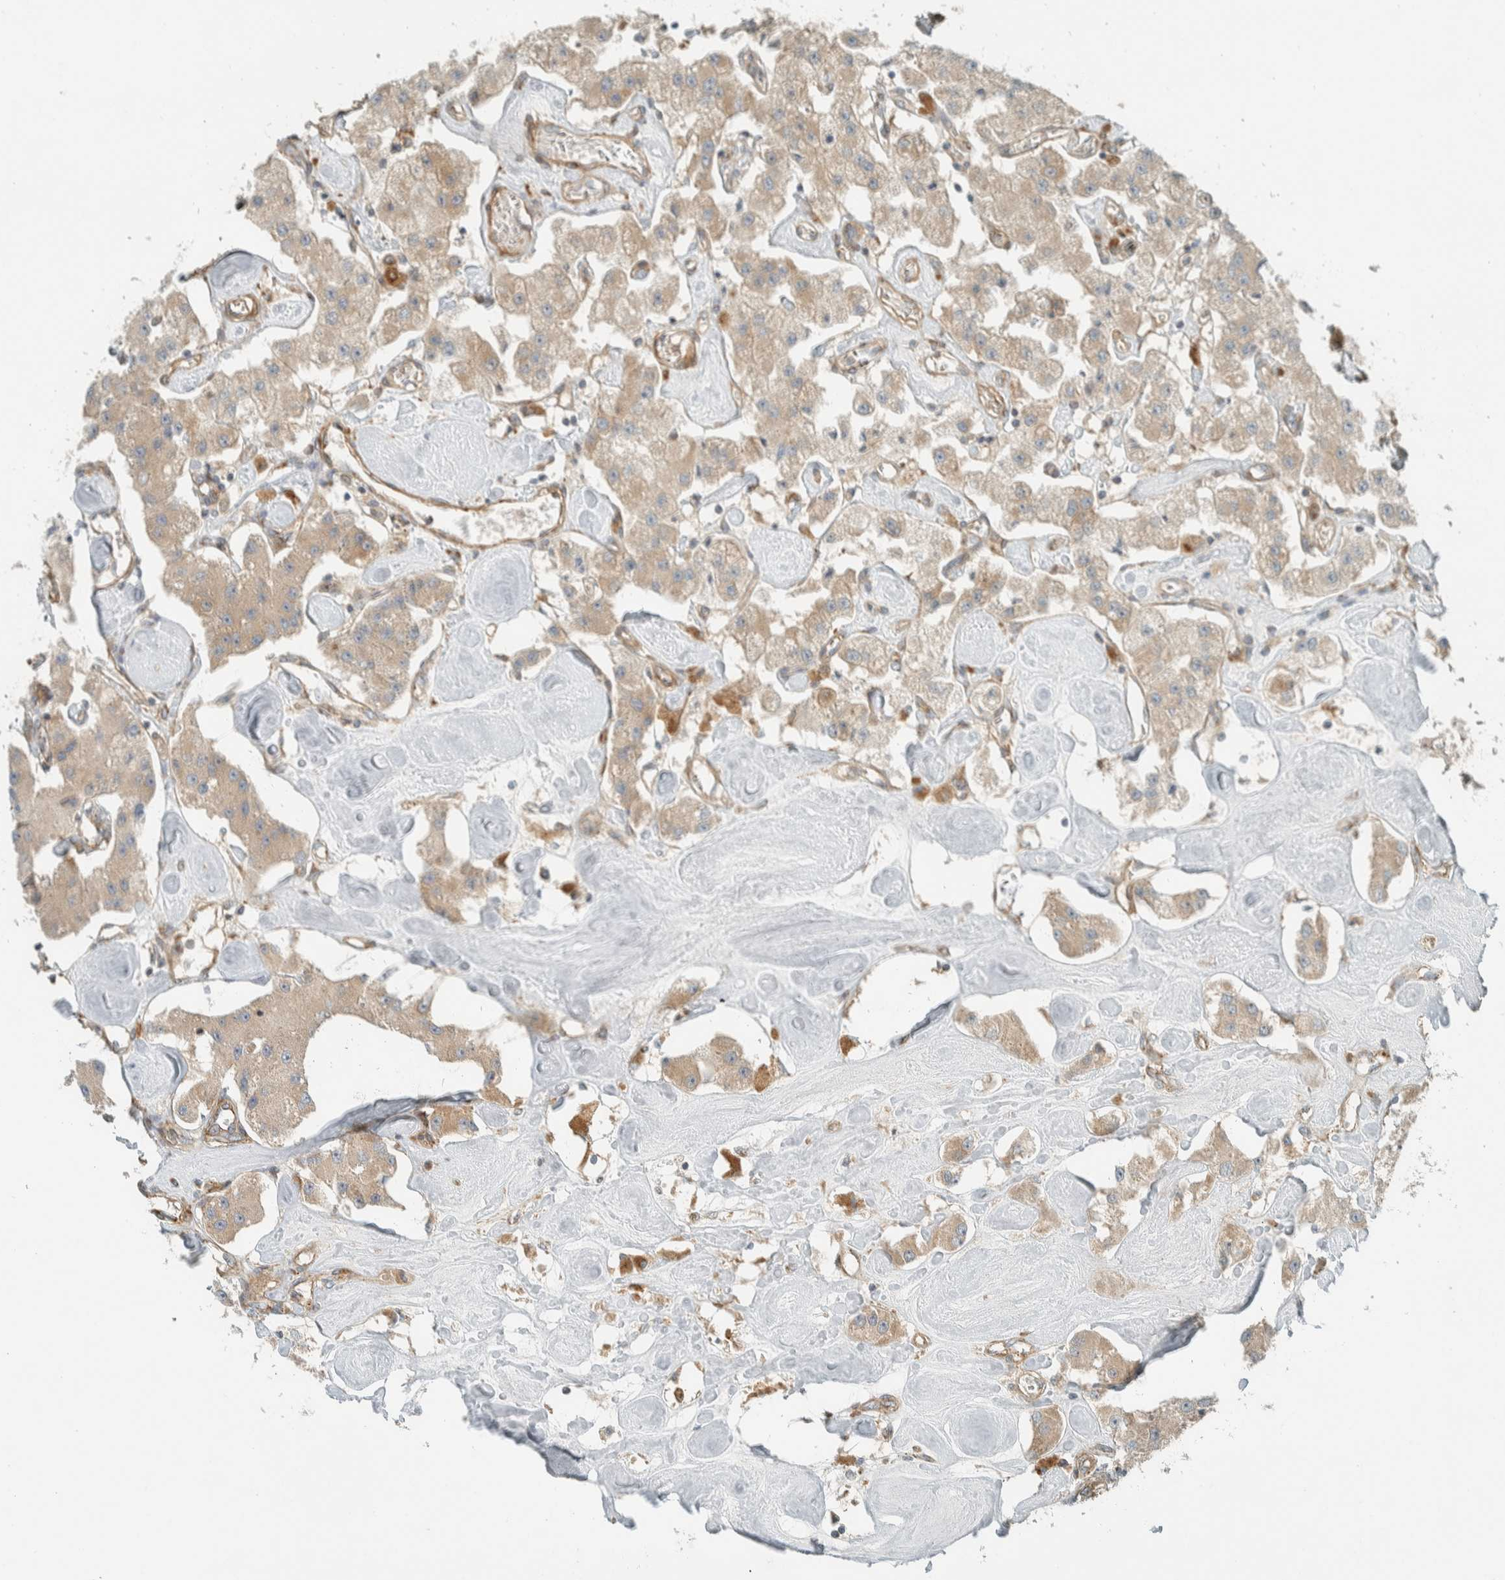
{"staining": {"intensity": "weak", "quantity": ">75%", "location": "cytoplasmic/membranous"}, "tissue": "carcinoid", "cell_type": "Tumor cells", "image_type": "cancer", "snomed": [{"axis": "morphology", "description": "Carcinoid, malignant, NOS"}, {"axis": "topography", "description": "Pancreas"}], "caption": "Carcinoid (malignant) stained with a brown dye displays weak cytoplasmic/membranous positive staining in approximately >75% of tumor cells.", "gene": "EXOC7", "patient": {"sex": "male", "age": 41}}